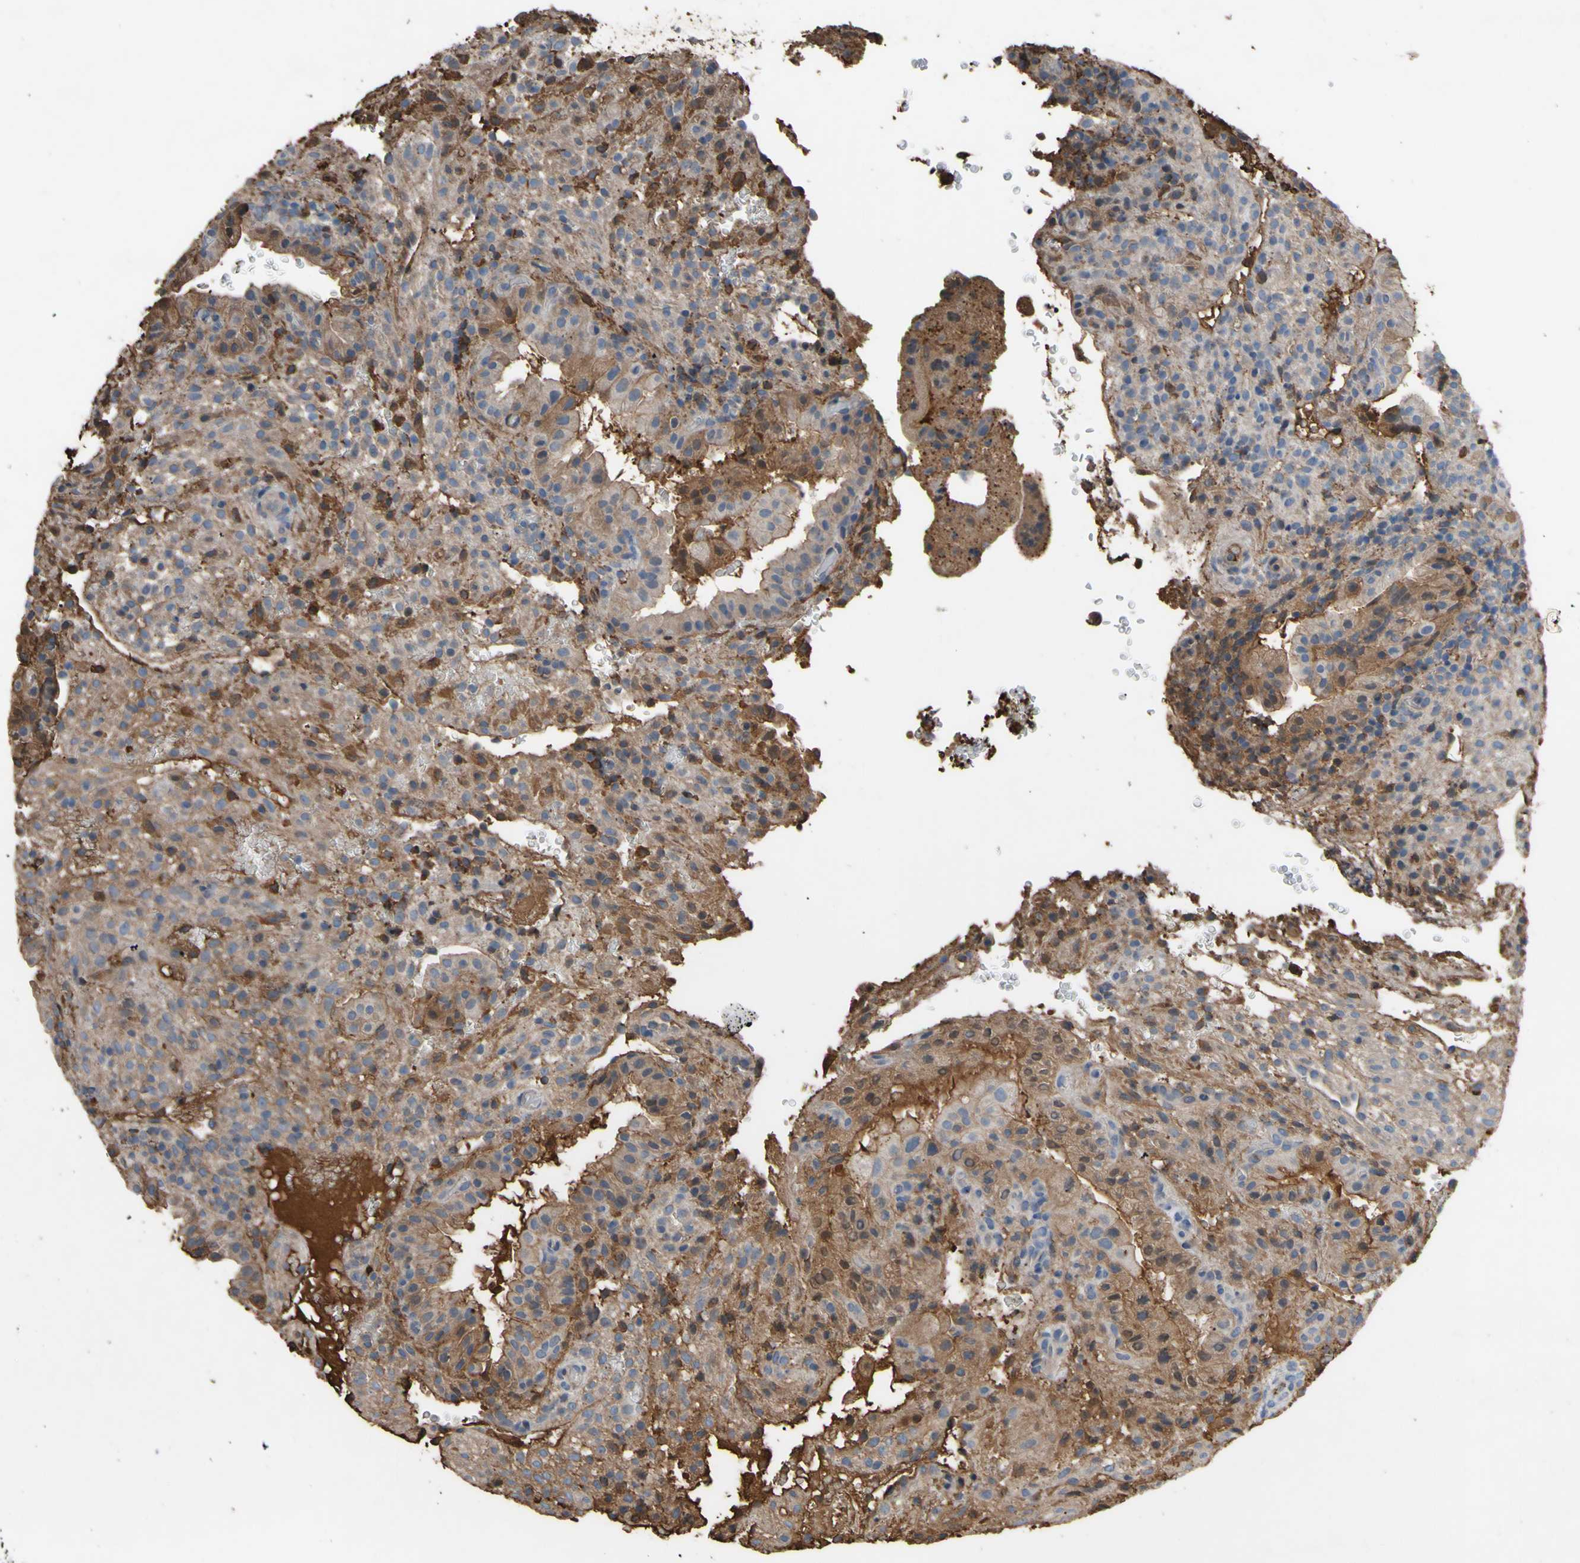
{"staining": {"intensity": "weak", "quantity": ">75%", "location": "cytoplasmic/membranous"}, "tissue": "placenta", "cell_type": "Decidual cells", "image_type": "normal", "snomed": [{"axis": "morphology", "description": "Normal tissue, NOS"}, {"axis": "topography", "description": "Placenta"}], "caption": "Protein staining of unremarkable placenta shows weak cytoplasmic/membranous expression in about >75% of decidual cells. (Brightfield microscopy of DAB IHC at high magnification).", "gene": "PTGDS", "patient": {"sex": "female", "age": 19}}